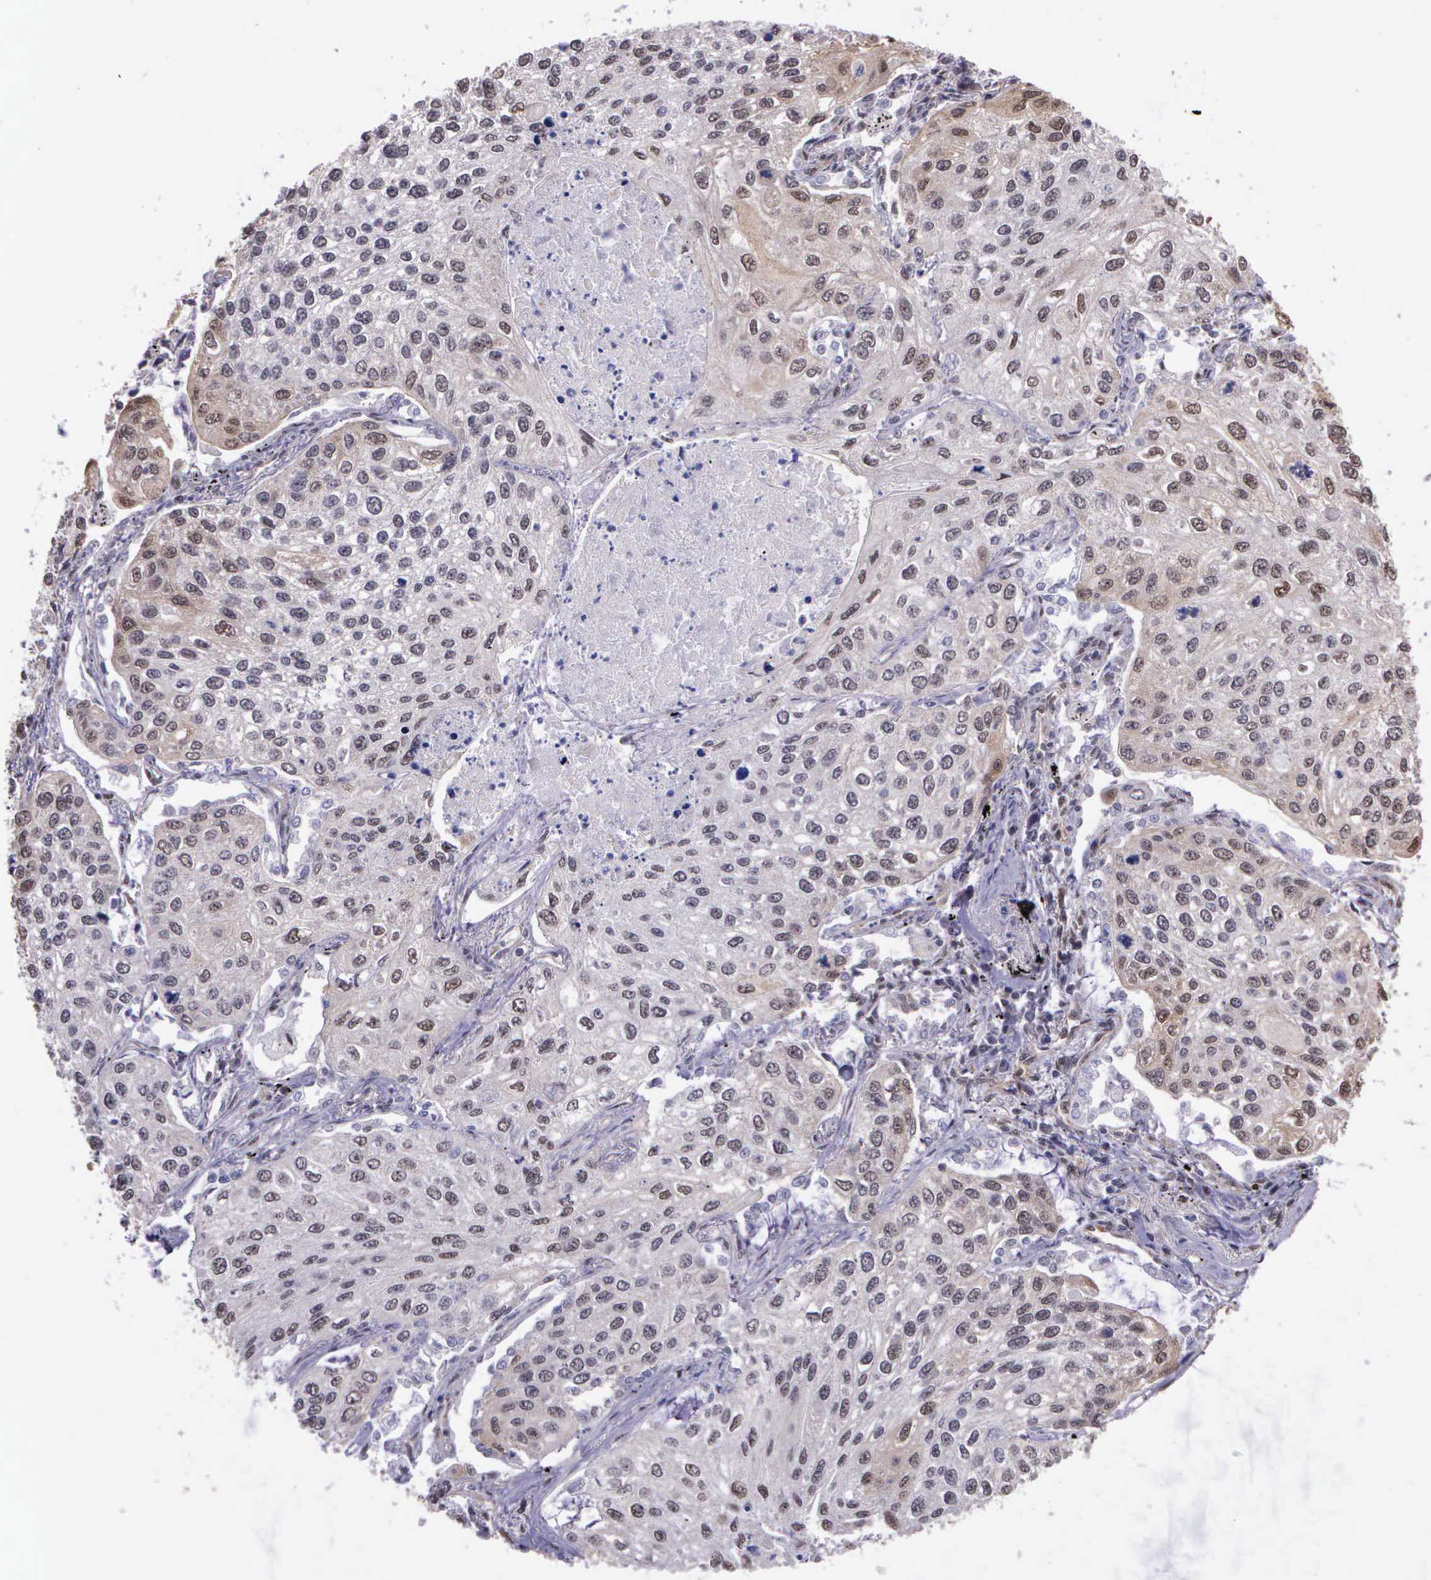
{"staining": {"intensity": "weak", "quantity": "25%-75%", "location": "cytoplasmic/membranous"}, "tissue": "lung cancer", "cell_type": "Tumor cells", "image_type": "cancer", "snomed": [{"axis": "morphology", "description": "Squamous cell carcinoma, NOS"}, {"axis": "topography", "description": "Lung"}], "caption": "Immunohistochemistry of lung cancer (squamous cell carcinoma) shows low levels of weak cytoplasmic/membranous positivity in about 25%-75% of tumor cells.", "gene": "PSMC1", "patient": {"sex": "male", "age": 75}}